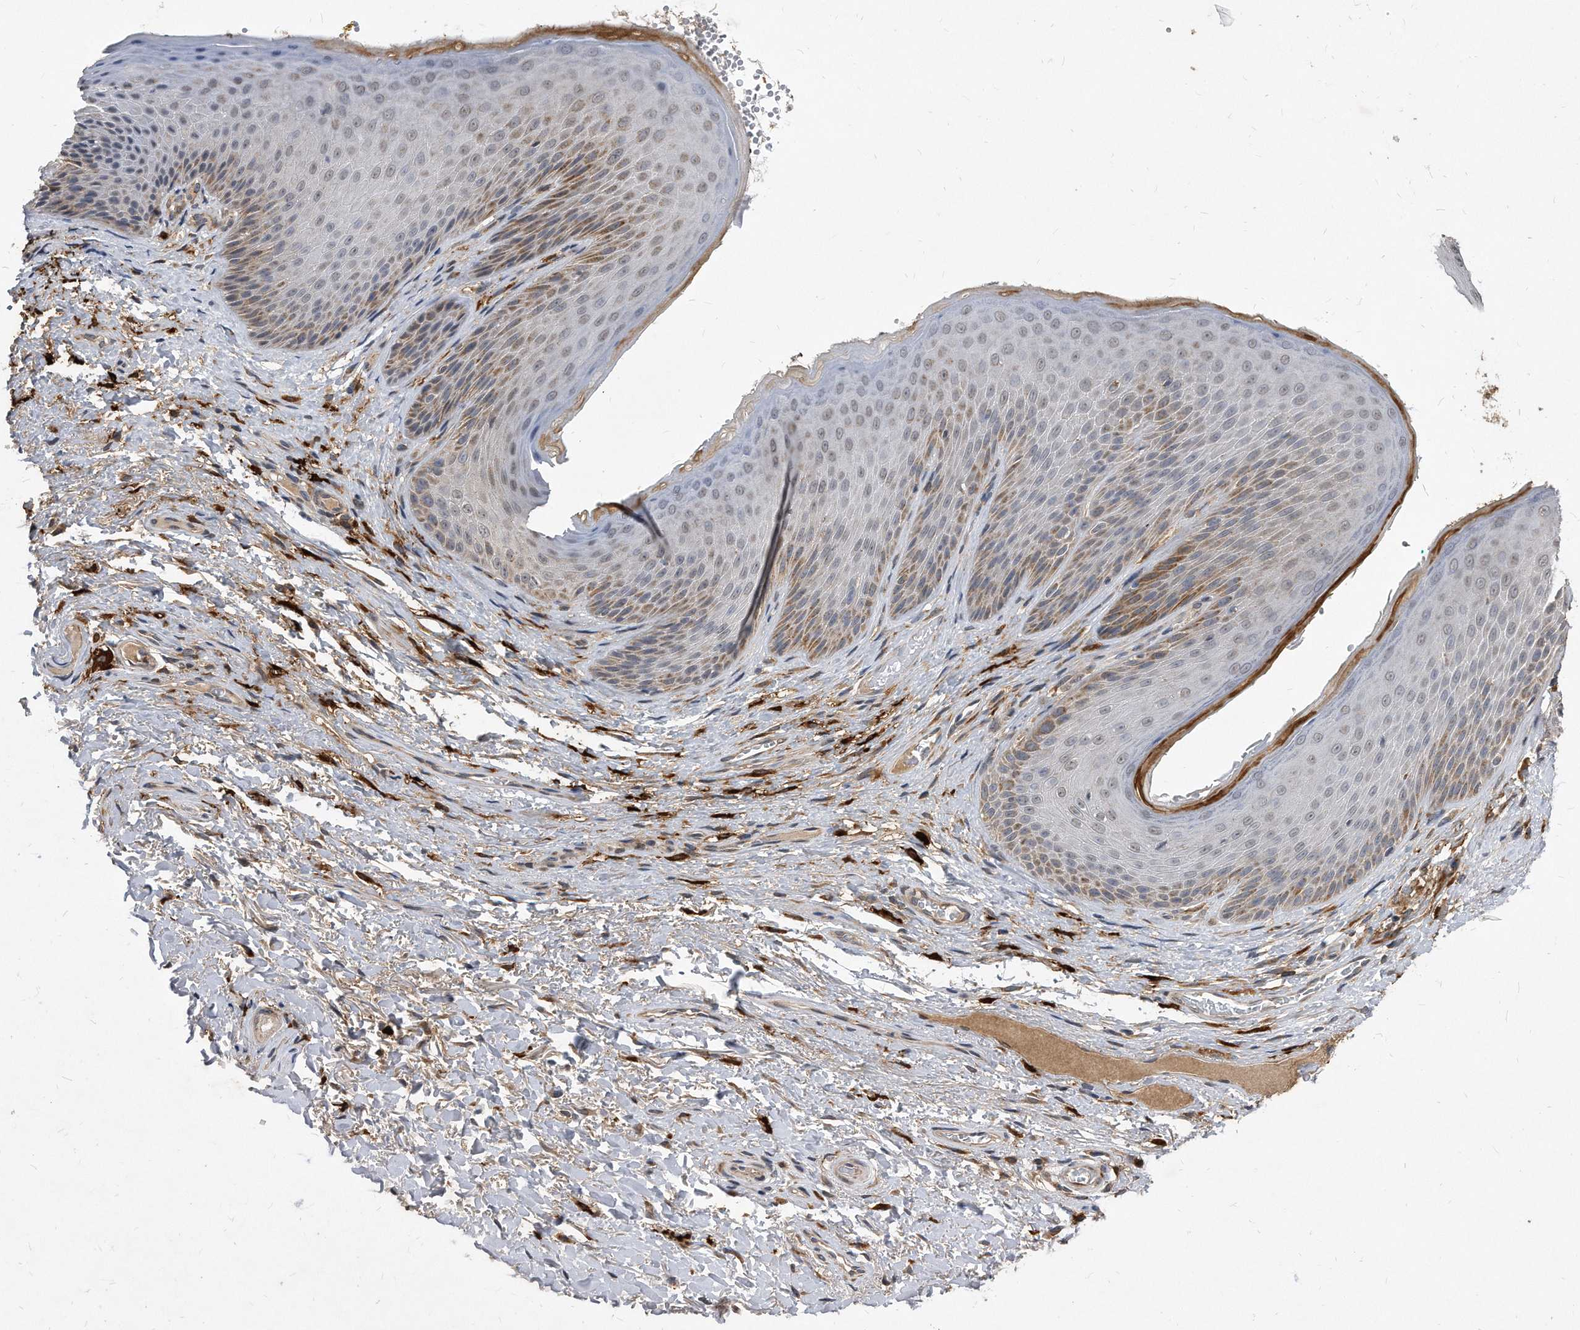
{"staining": {"intensity": "moderate", "quantity": "25%-75%", "location": "cytoplasmic/membranous"}, "tissue": "skin", "cell_type": "Epidermal cells", "image_type": "normal", "snomed": [{"axis": "morphology", "description": "Normal tissue, NOS"}, {"axis": "topography", "description": "Anal"}], "caption": "Skin stained with a brown dye reveals moderate cytoplasmic/membranous positive staining in about 25%-75% of epidermal cells.", "gene": "SOBP", "patient": {"sex": "male", "age": 74}}